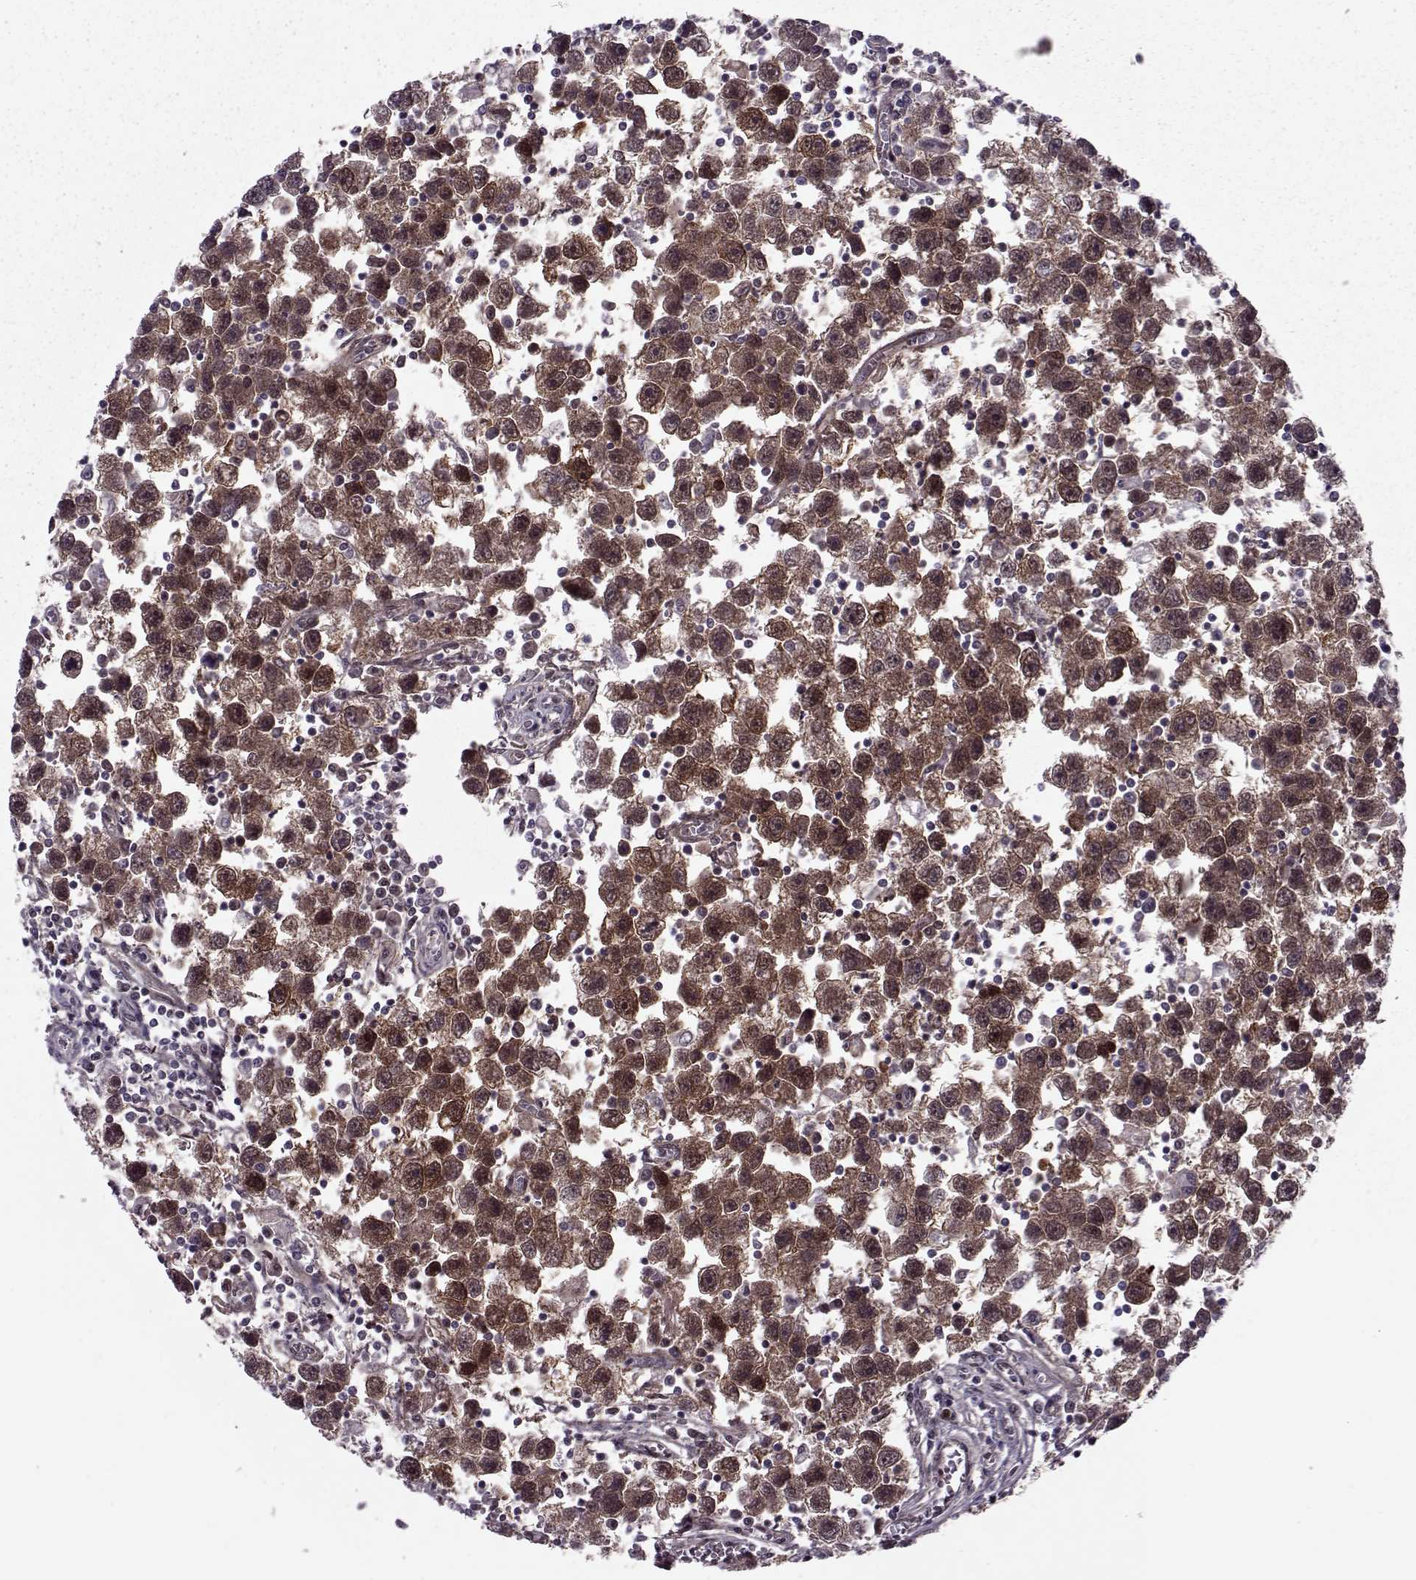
{"staining": {"intensity": "strong", "quantity": ">75%", "location": "cytoplasmic/membranous,nuclear"}, "tissue": "testis cancer", "cell_type": "Tumor cells", "image_type": "cancer", "snomed": [{"axis": "morphology", "description": "Seminoma, NOS"}, {"axis": "topography", "description": "Testis"}], "caption": "Brown immunohistochemical staining in testis cancer demonstrates strong cytoplasmic/membranous and nuclear staining in approximately >75% of tumor cells.", "gene": "CDK4", "patient": {"sex": "male", "age": 30}}